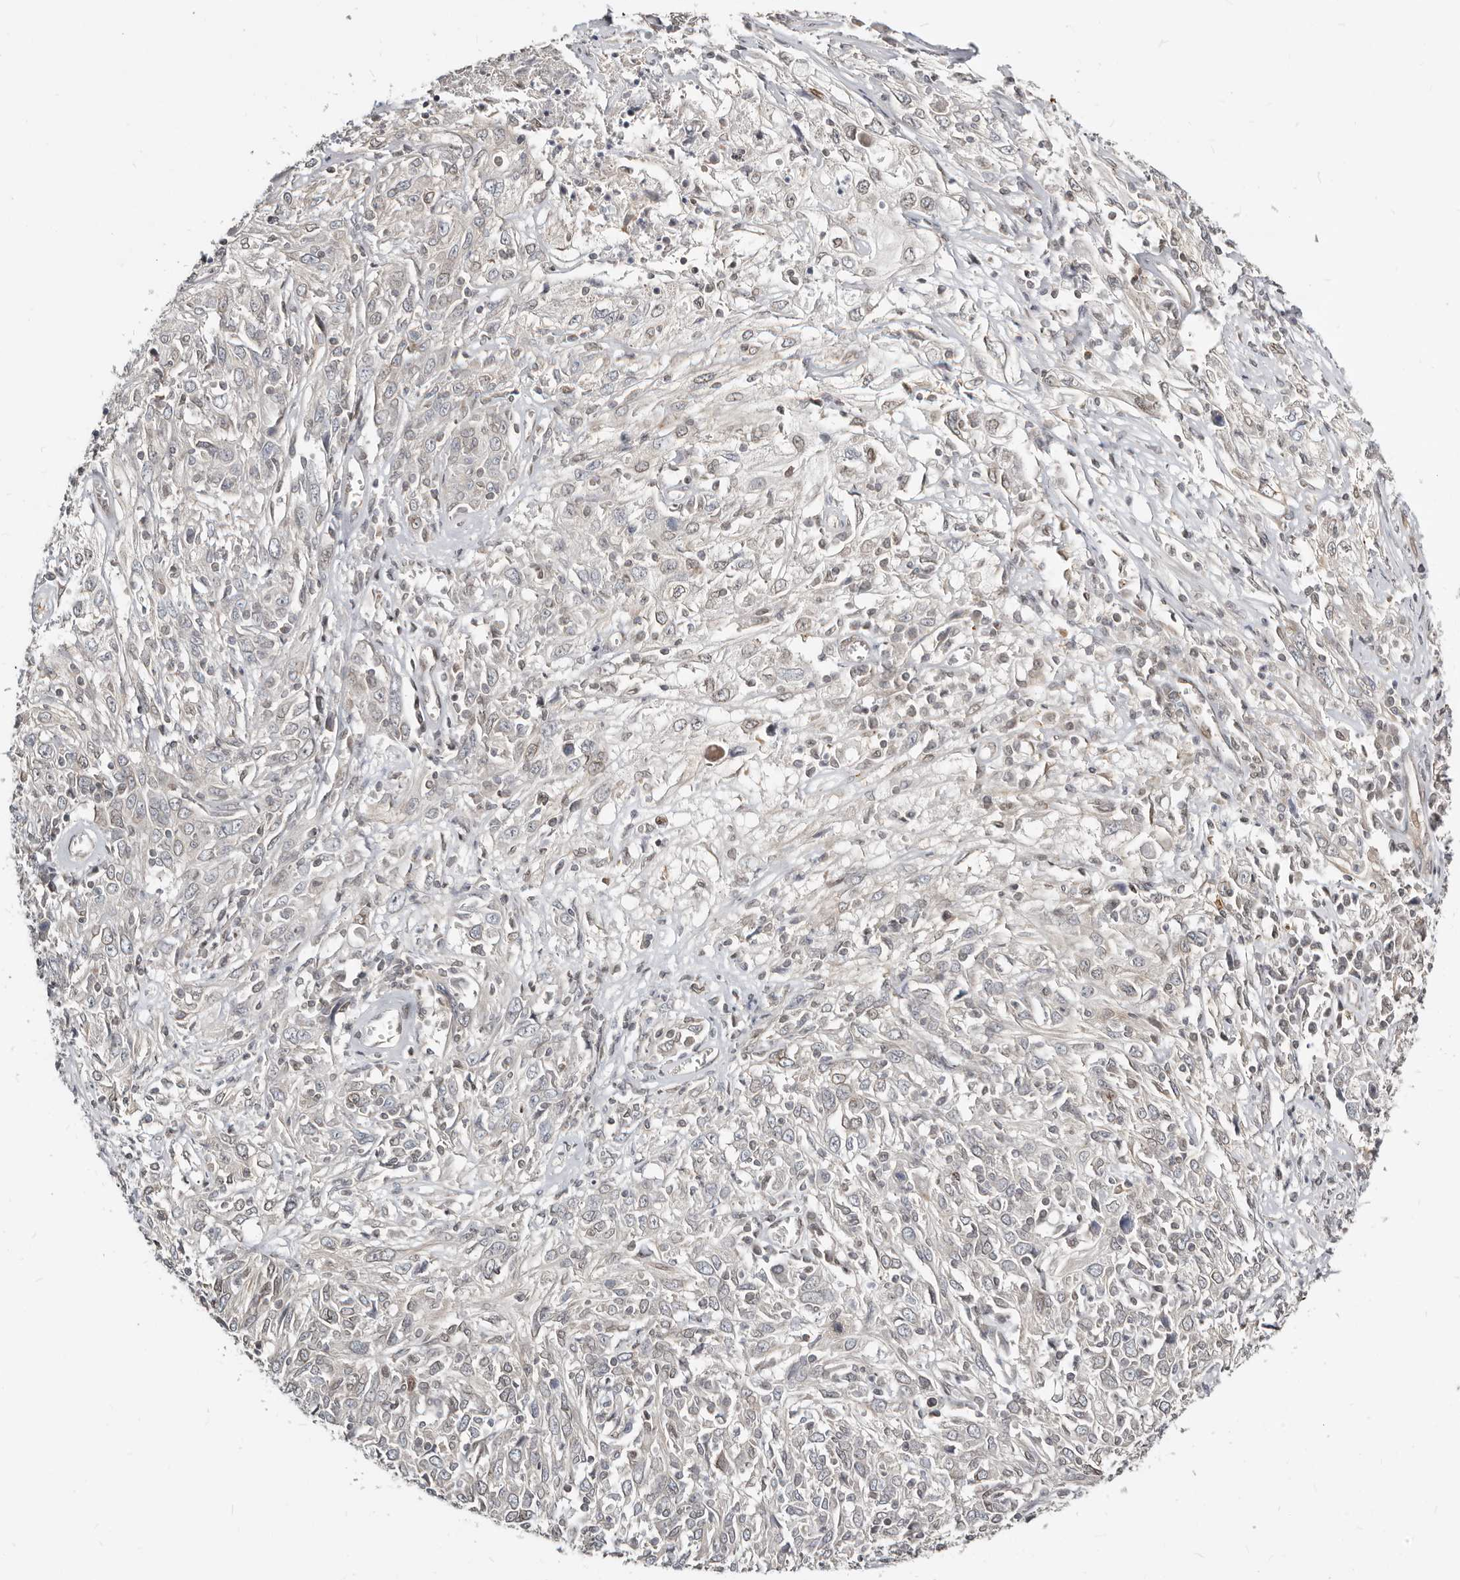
{"staining": {"intensity": "negative", "quantity": "none", "location": "none"}, "tissue": "cervical cancer", "cell_type": "Tumor cells", "image_type": "cancer", "snomed": [{"axis": "morphology", "description": "Squamous cell carcinoma, NOS"}, {"axis": "topography", "description": "Cervix"}], "caption": "Image shows no protein positivity in tumor cells of cervical squamous cell carcinoma tissue.", "gene": "NUP153", "patient": {"sex": "female", "age": 46}}